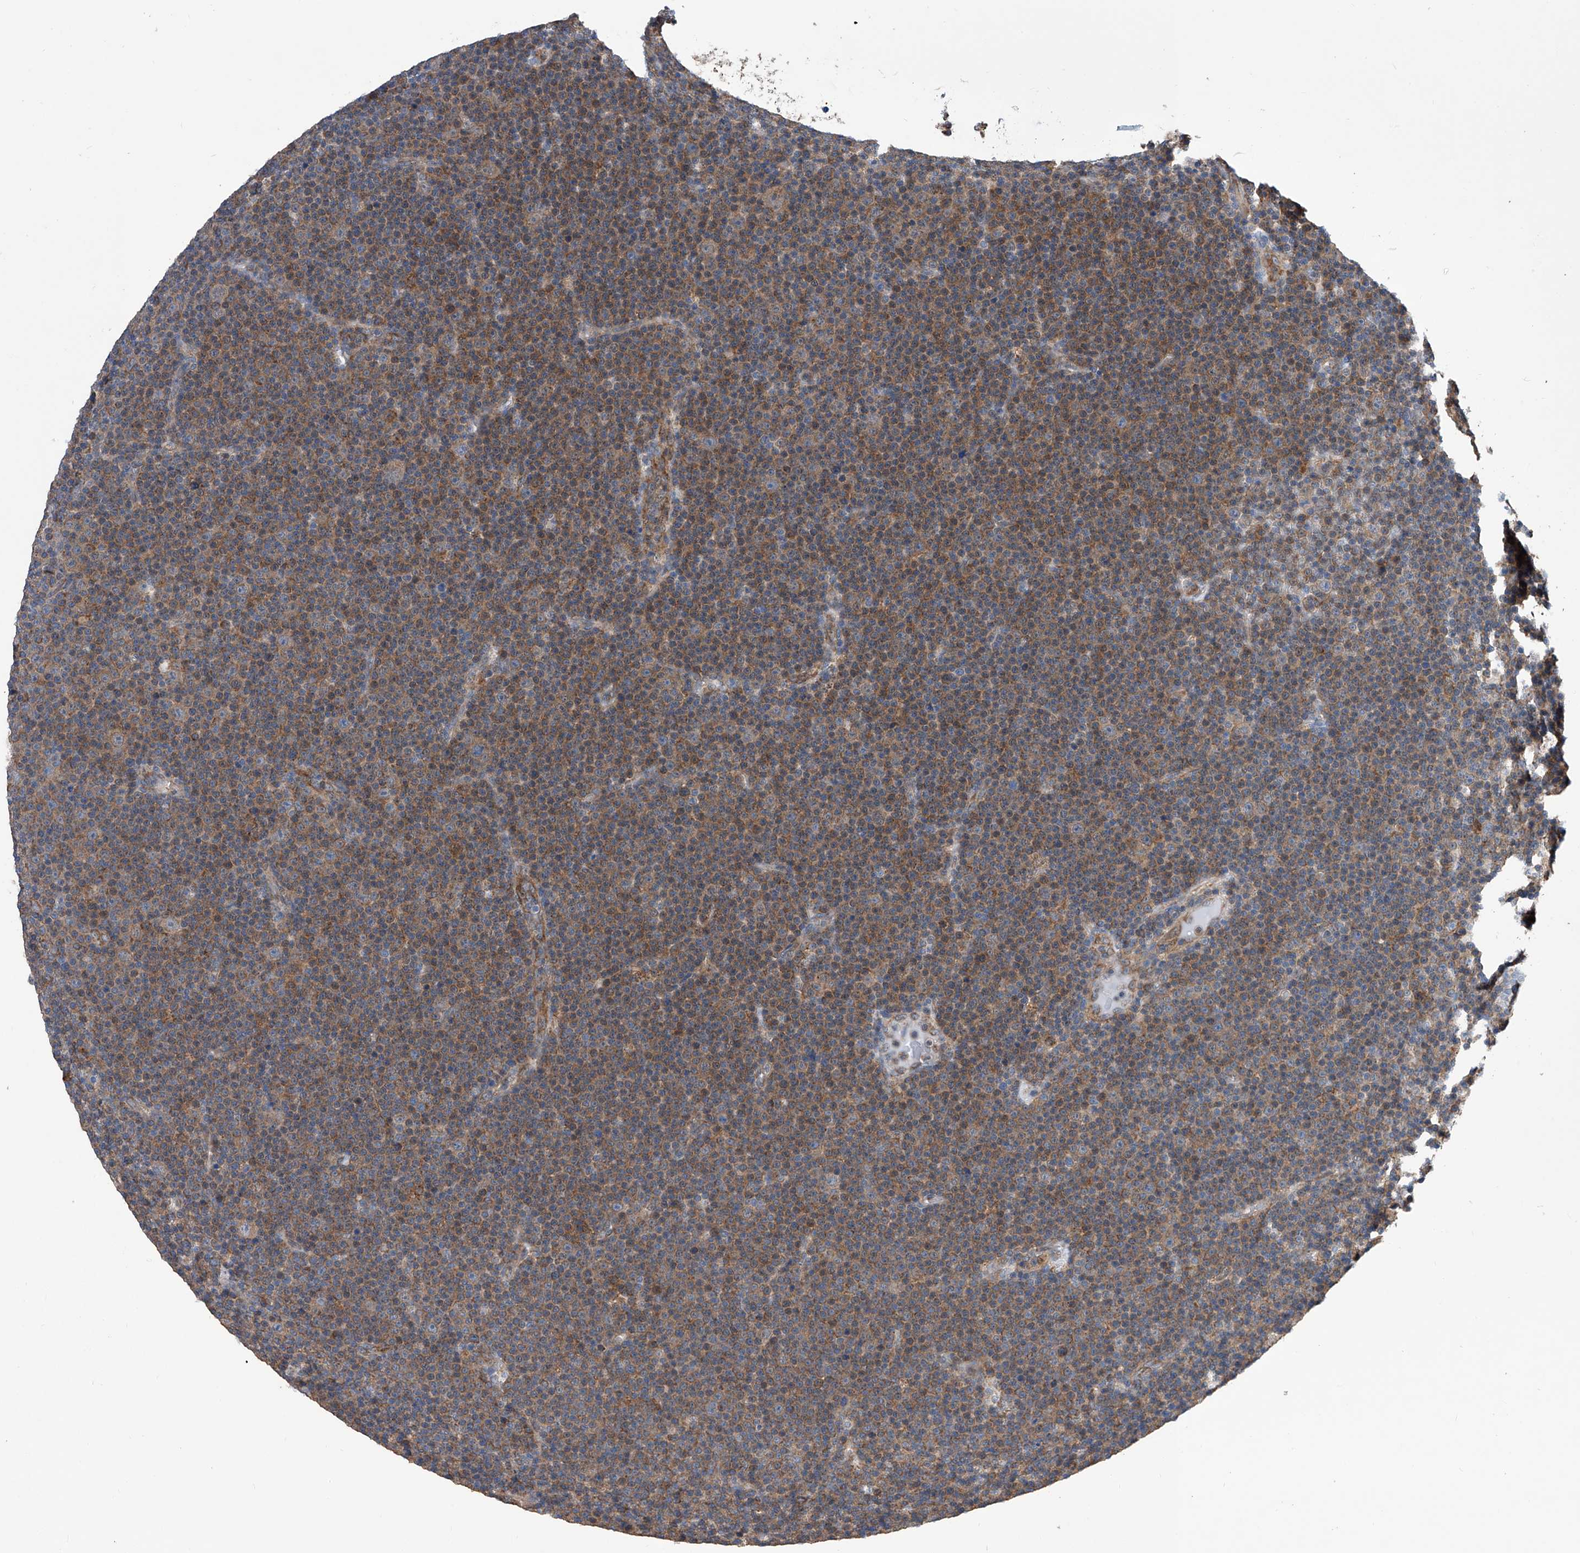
{"staining": {"intensity": "moderate", "quantity": "25%-75%", "location": "cytoplasmic/membranous"}, "tissue": "lymphoma", "cell_type": "Tumor cells", "image_type": "cancer", "snomed": [{"axis": "morphology", "description": "Malignant lymphoma, non-Hodgkin's type, Low grade"}, {"axis": "topography", "description": "Lymph node"}], "caption": "IHC (DAB) staining of human lymphoma demonstrates moderate cytoplasmic/membranous protein expression in about 25%-75% of tumor cells.", "gene": "SPATA20", "patient": {"sex": "female", "age": 67}}